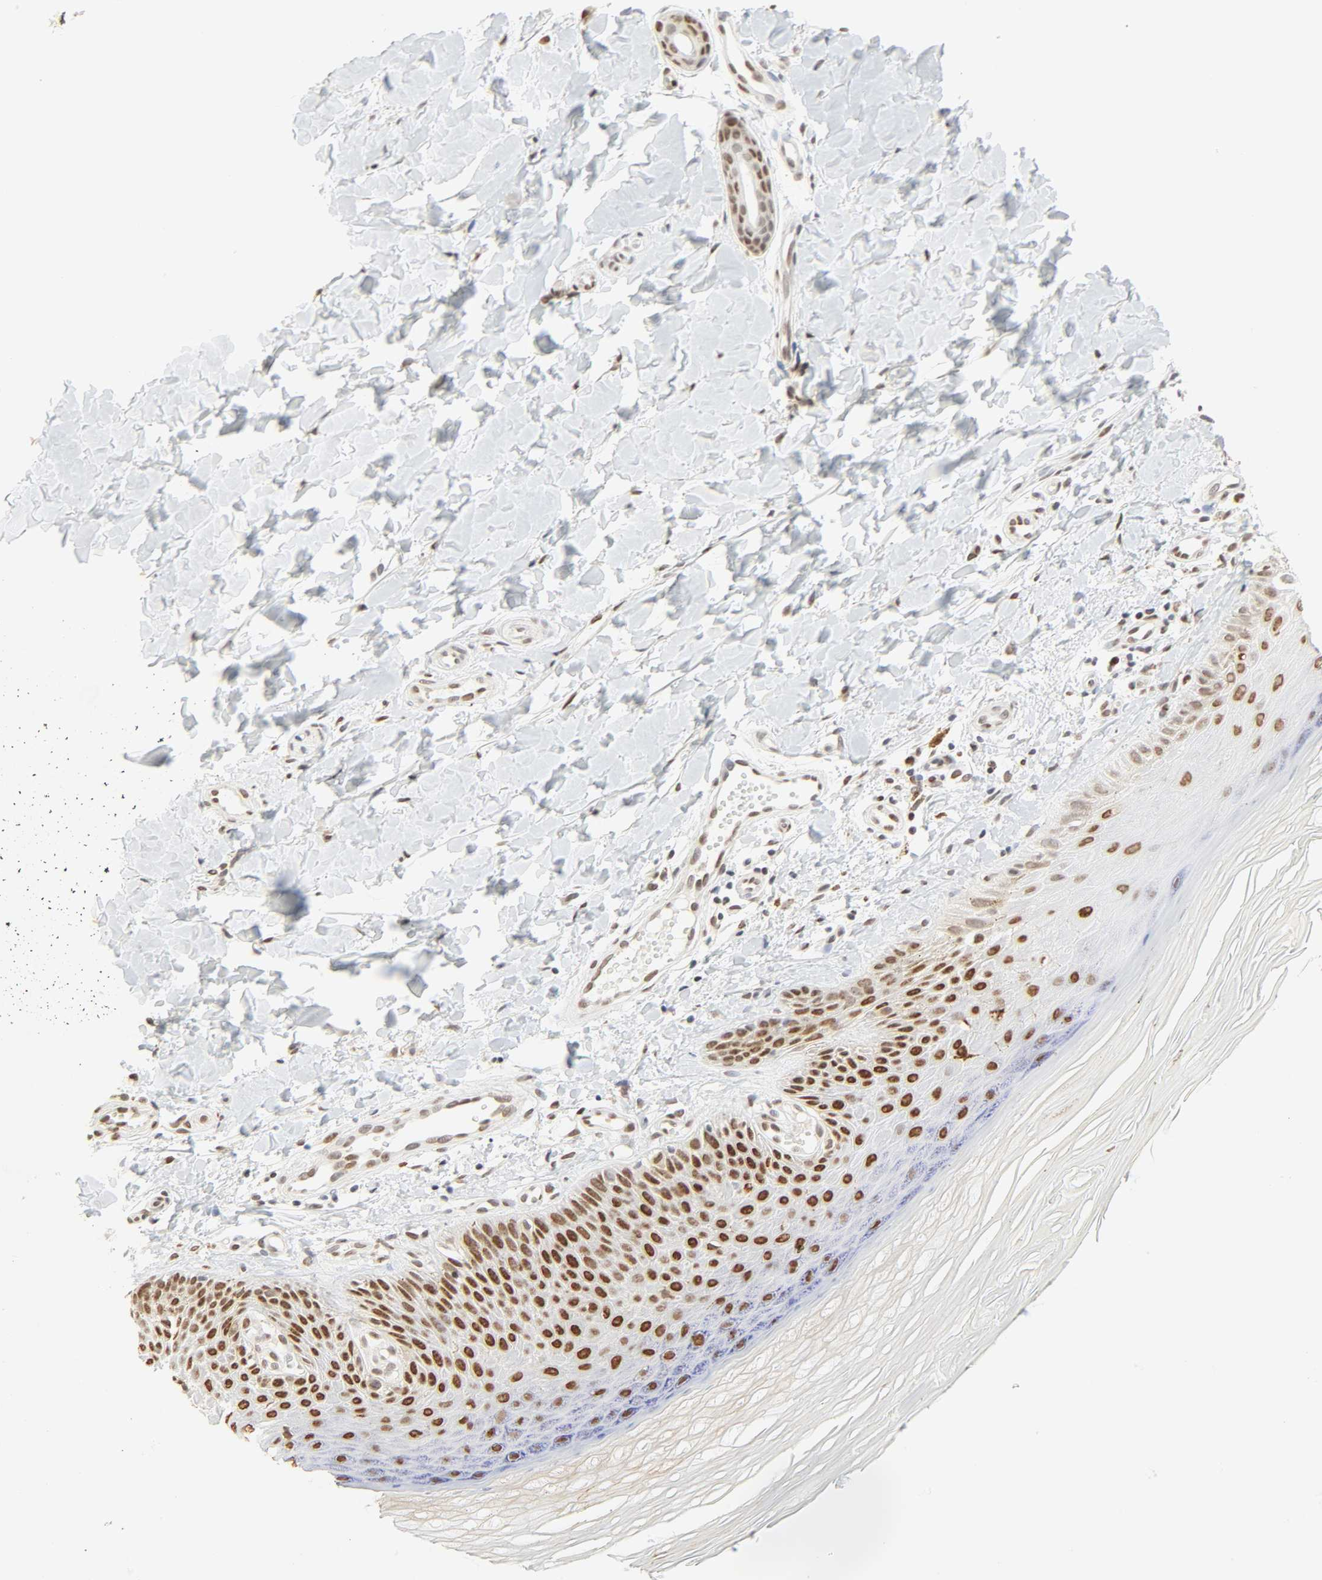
{"staining": {"intensity": "weak", "quantity": ">75%", "location": "nuclear"}, "tissue": "skin", "cell_type": "Fibroblasts", "image_type": "normal", "snomed": [{"axis": "morphology", "description": "Normal tissue, NOS"}, {"axis": "topography", "description": "Skin"}], "caption": "Protein positivity by immunohistochemistry exhibits weak nuclear expression in about >75% of fibroblasts in unremarkable skin.", "gene": "DAZAP1", "patient": {"sex": "male", "age": 26}}